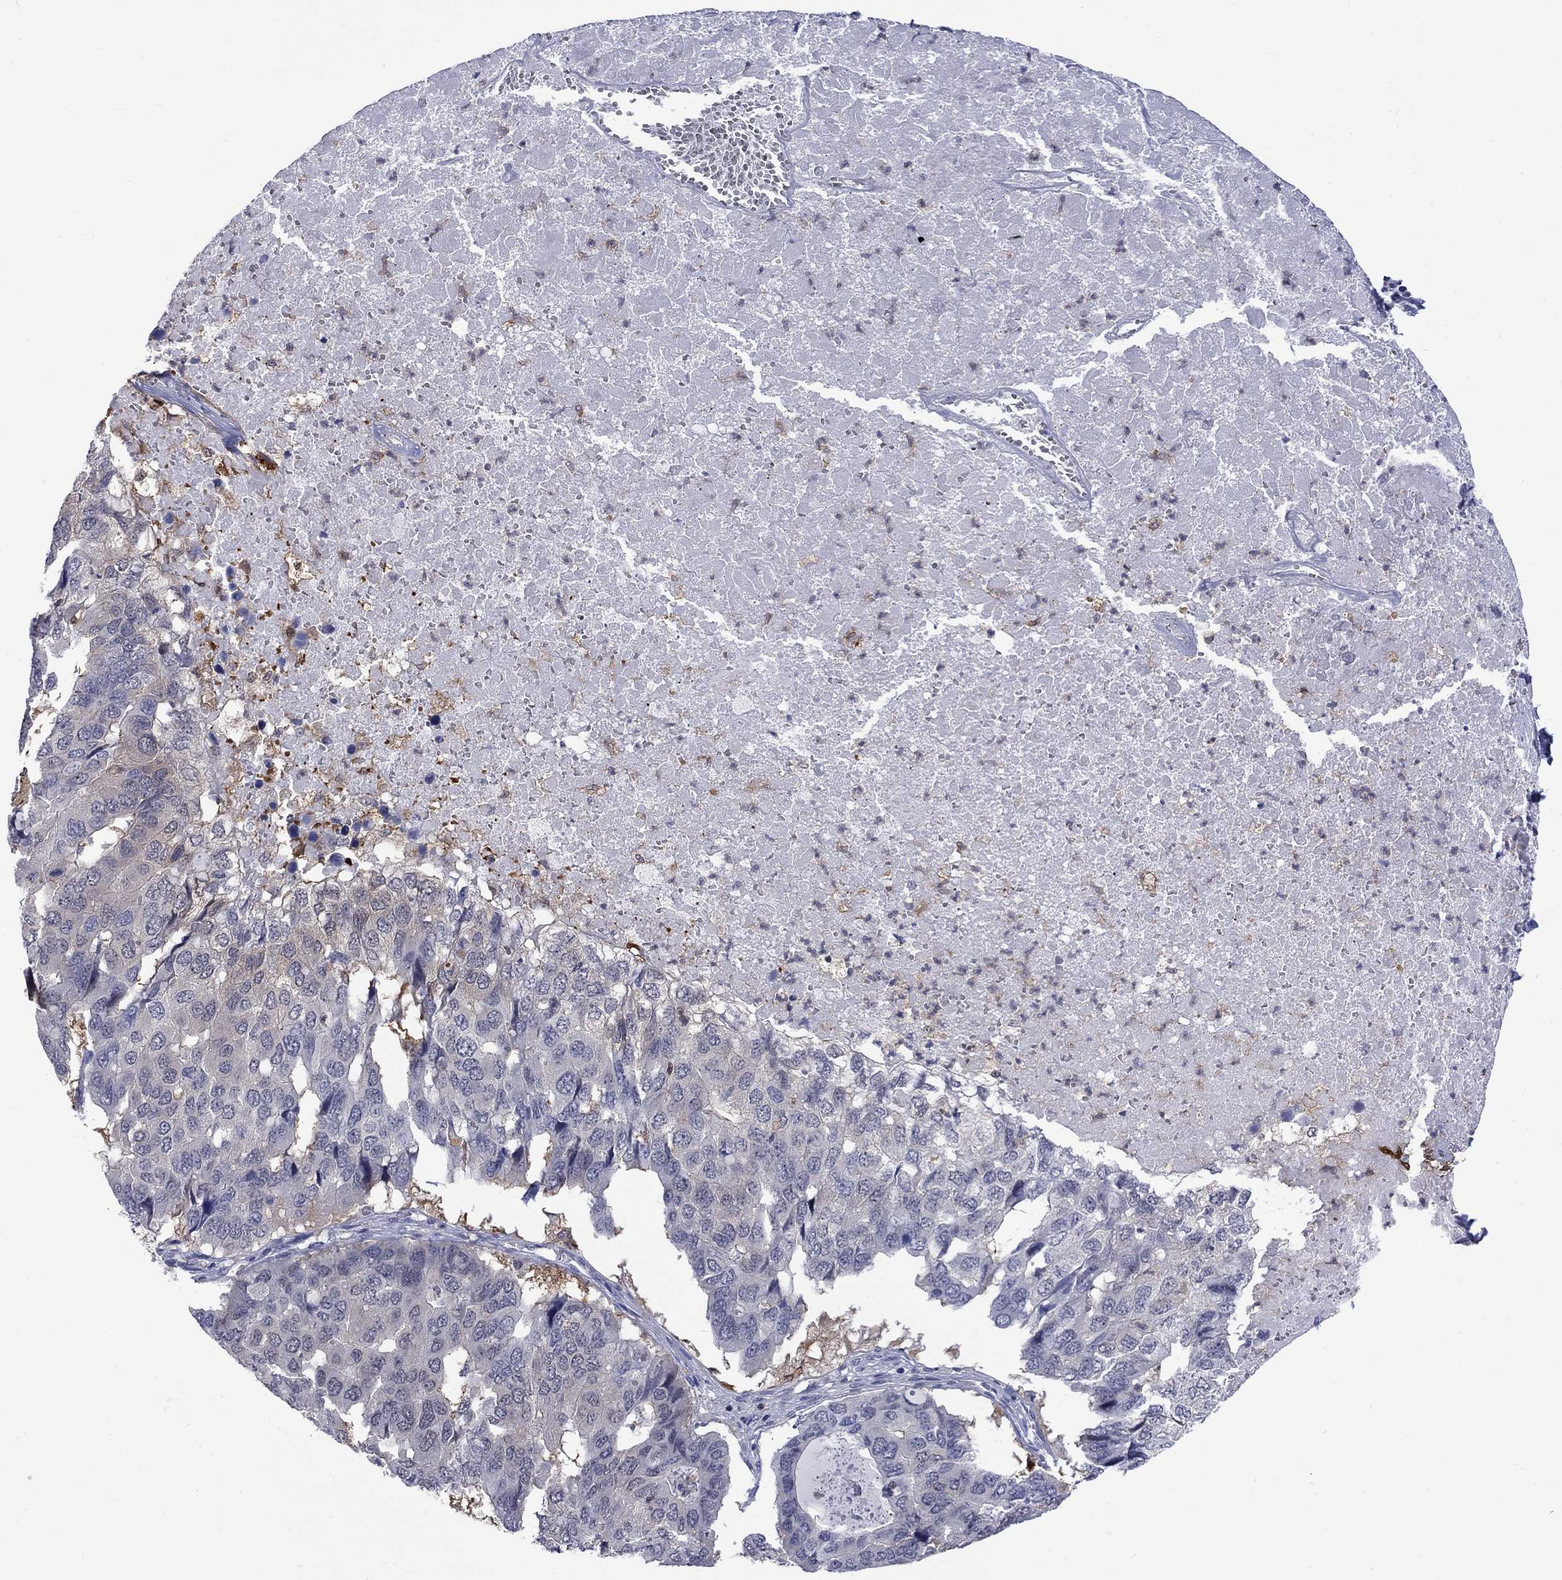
{"staining": {"intensity": "negative", "quantity": "none", "location": "none"}, "tissue": "pancreatic cancer", "cell_type": "Tumor cells", "image_type": "cancer", "snomed": [{"axis": "morphology", "description": "Adenocarcinoma, NOS"}, {"axis": "topography", "description": "Pancreas"}], "caption": "Tumor cells are negative for protein expression in human pancreatic cancer (adenocarcinoma). (Immunohistochemistry, brightfield microscopy, high magnification).", "gene": "HKDC1", "patient": {"sex": "male", "age": 50}}